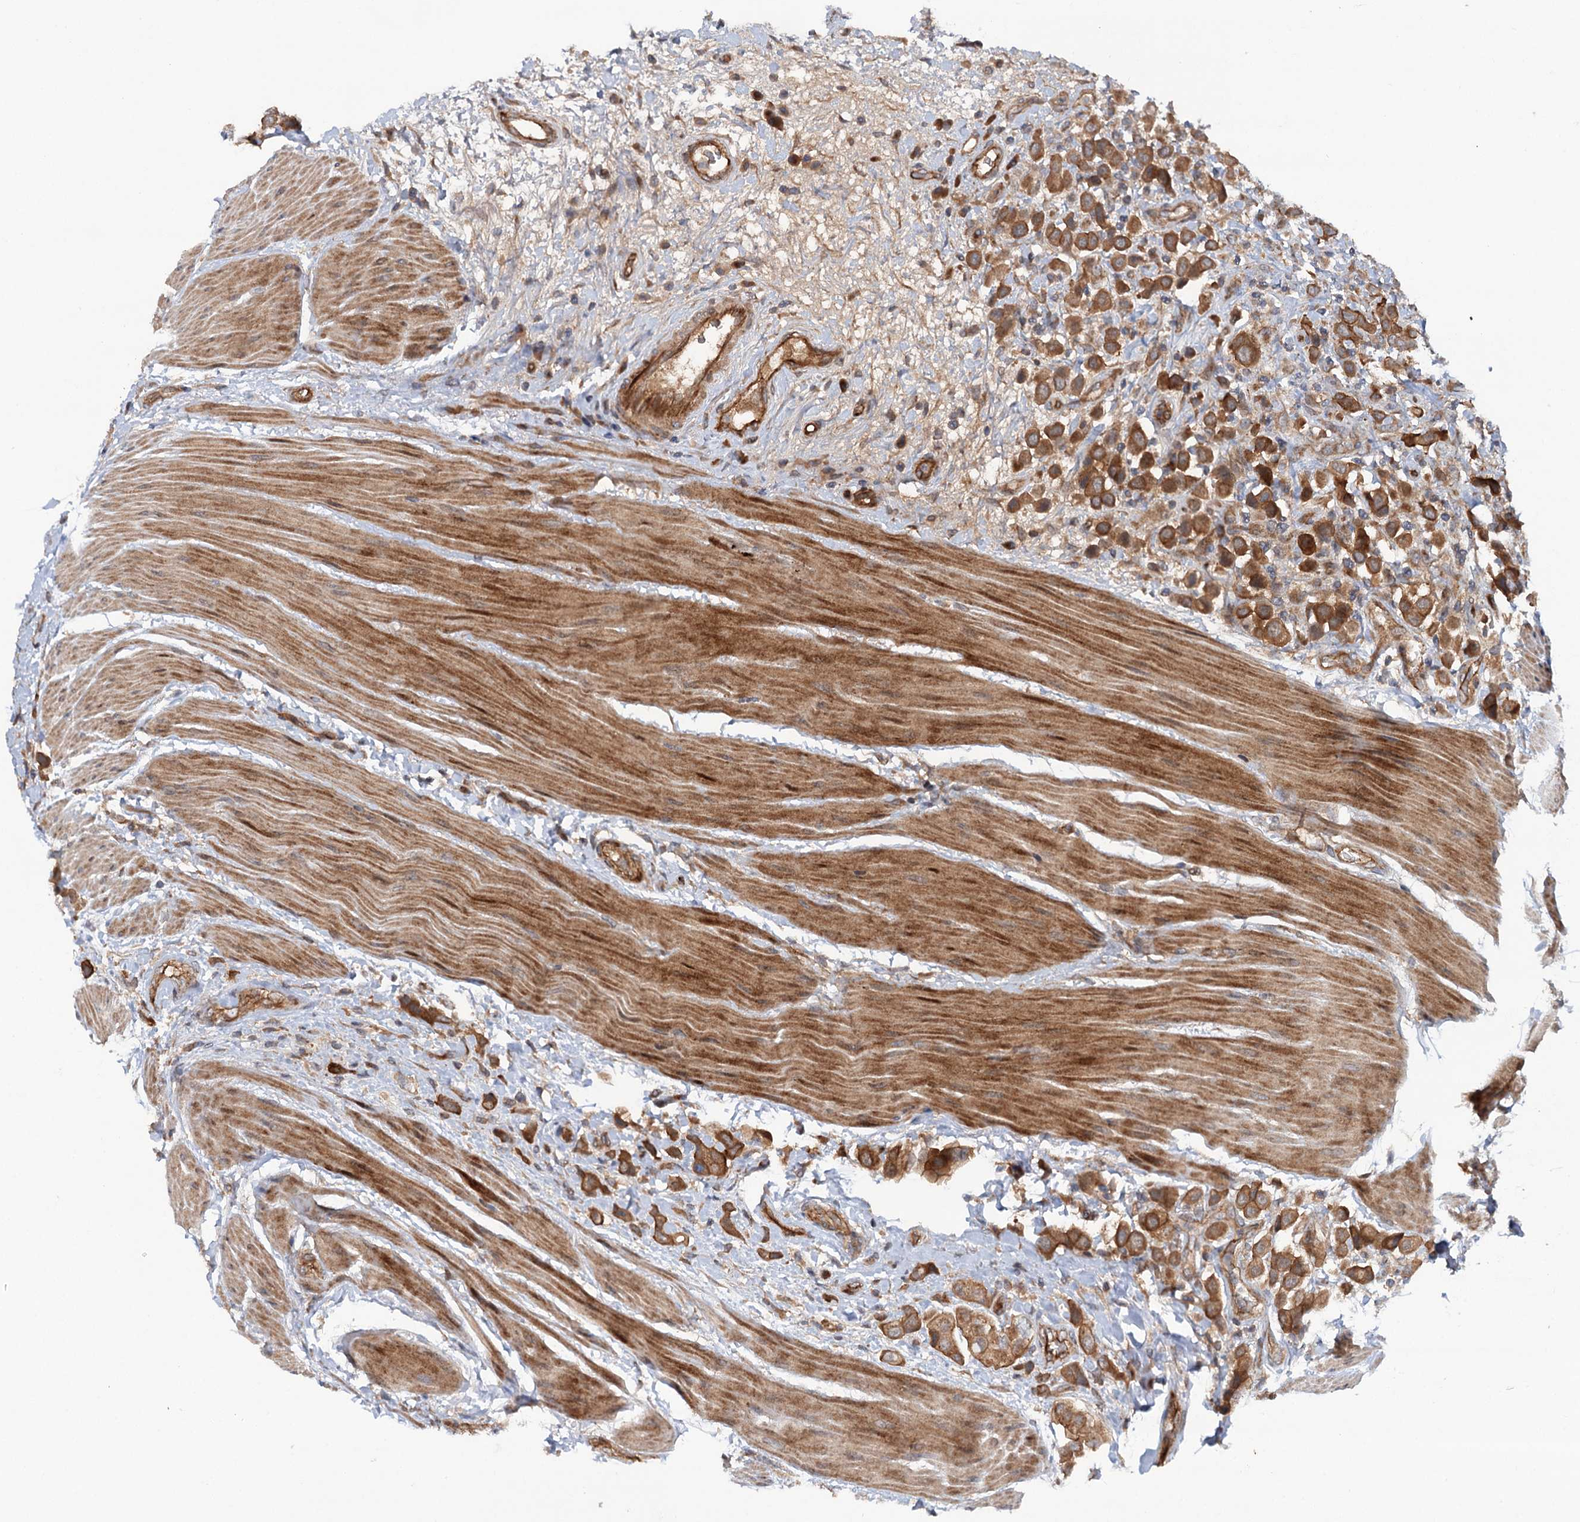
{"staining": {"intensity": "moderate", "quantity": ">75%", "location": "cytoplasmic/membranous"}, "tissue": "urothelial cancer", "cell_type": "Tumor cells", "image_type": "cancer", "snomed": [{"axis": "morphology", "description": "Urothelial carcinoma, High grade"}, {"axis": "topography", "description": "Urinary bladder"}], "caption": "About >75% of tumor cells in human urothelial cancer display moderate cytoplasmic/membranous protein positivity as visualized by brown immunohistochemical staining.", "gene": "ADGRG4", "patient": {"sex": "male", "age": 50}}